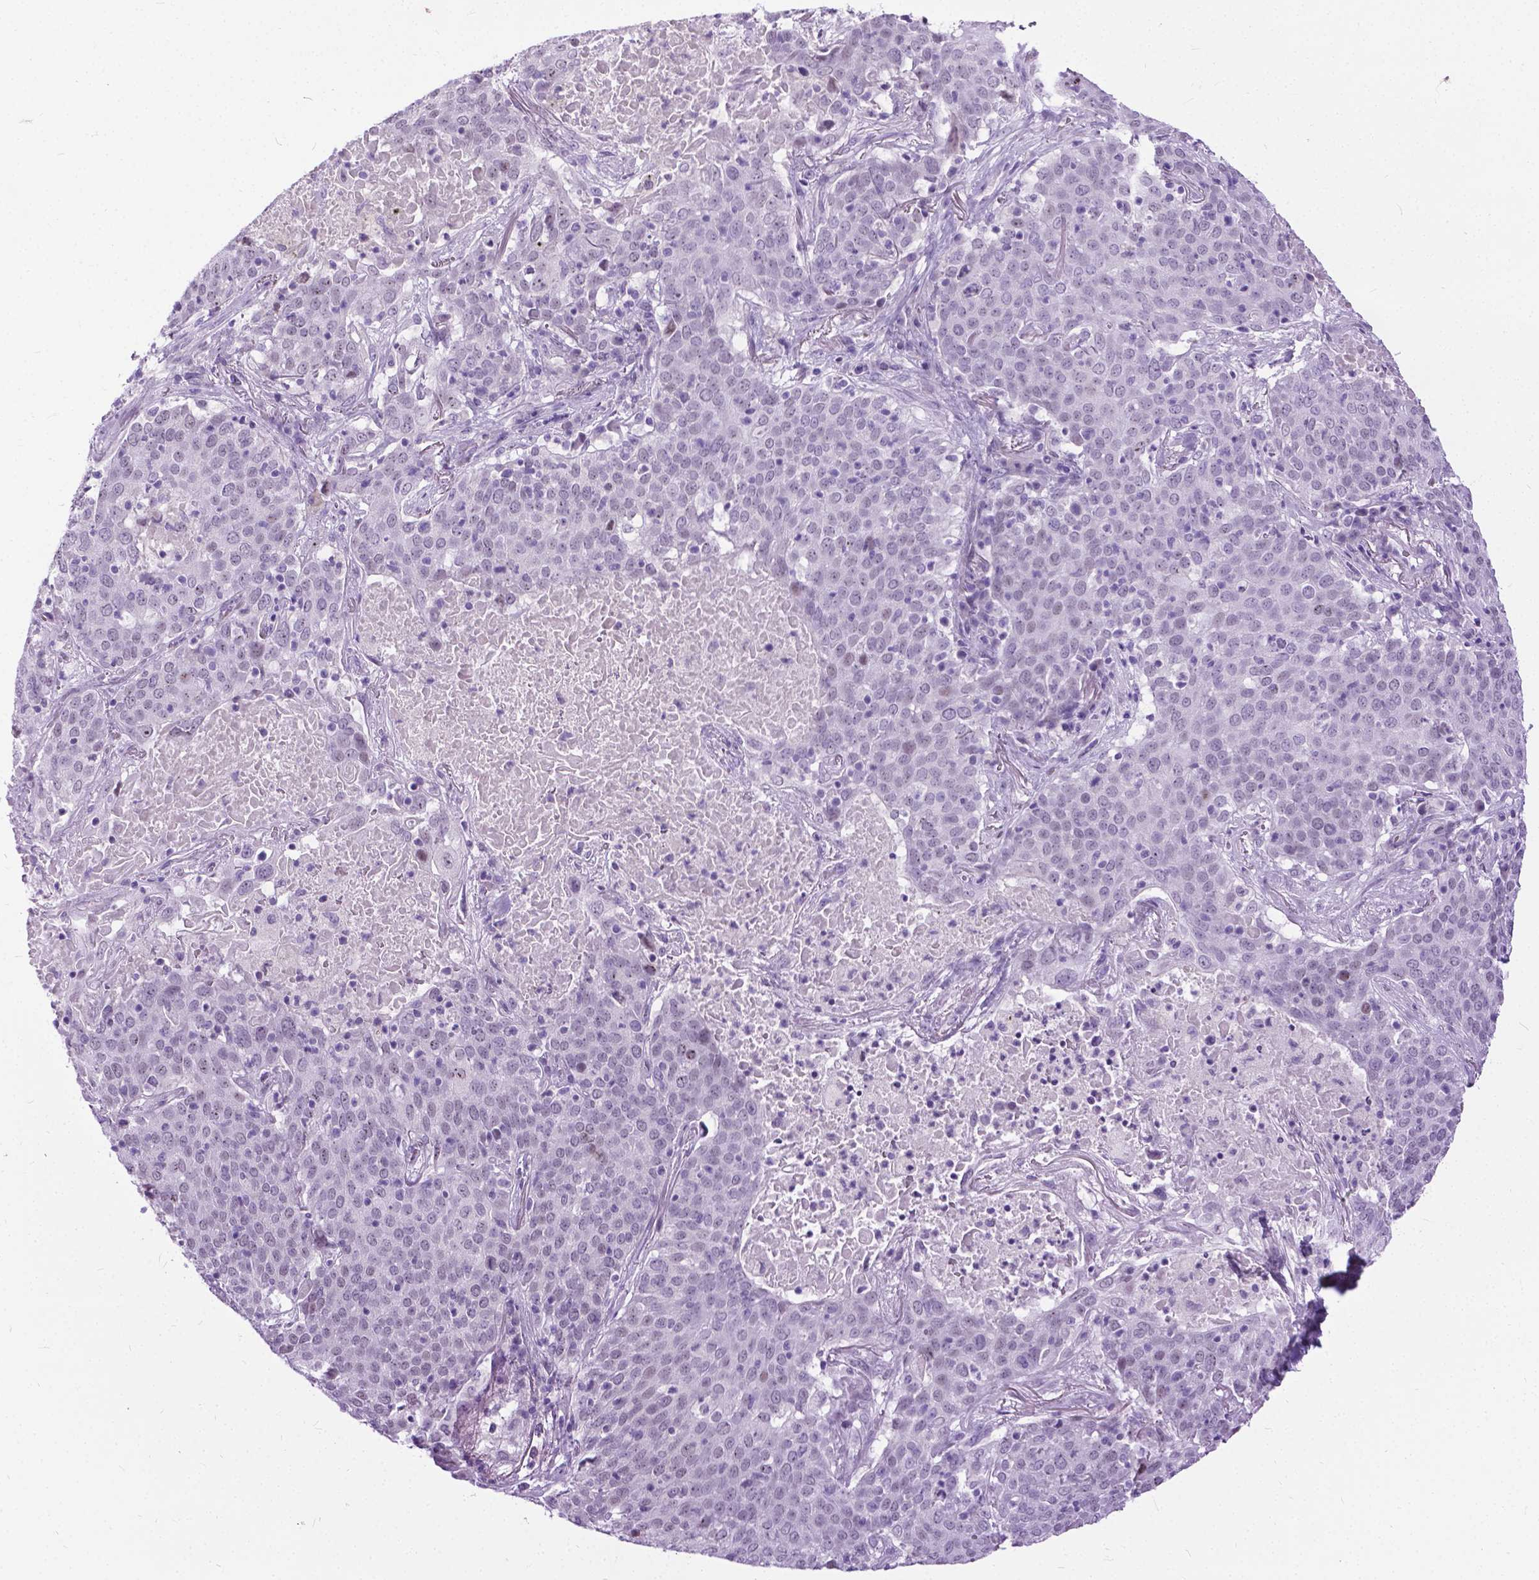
{"staining": {"intensity": "negative", "quantity": "none", "location": "none"}, "tissue": "lung cancer", "cell_type": "Tumor cells", "image_type": "cancer", "snomed": [{"axis": "morphology", "description": "Squamous cell carcinoma, NOS"}, {"axis": "topography", "description": "Lung"}], "caption": "DAB immunohistochemical staining of squamous cell carcinoma (lung) exhibits no significant positivity in tumor cells.", "gene": "PROB1", "patient": {"sex": "male", "age": 82}}